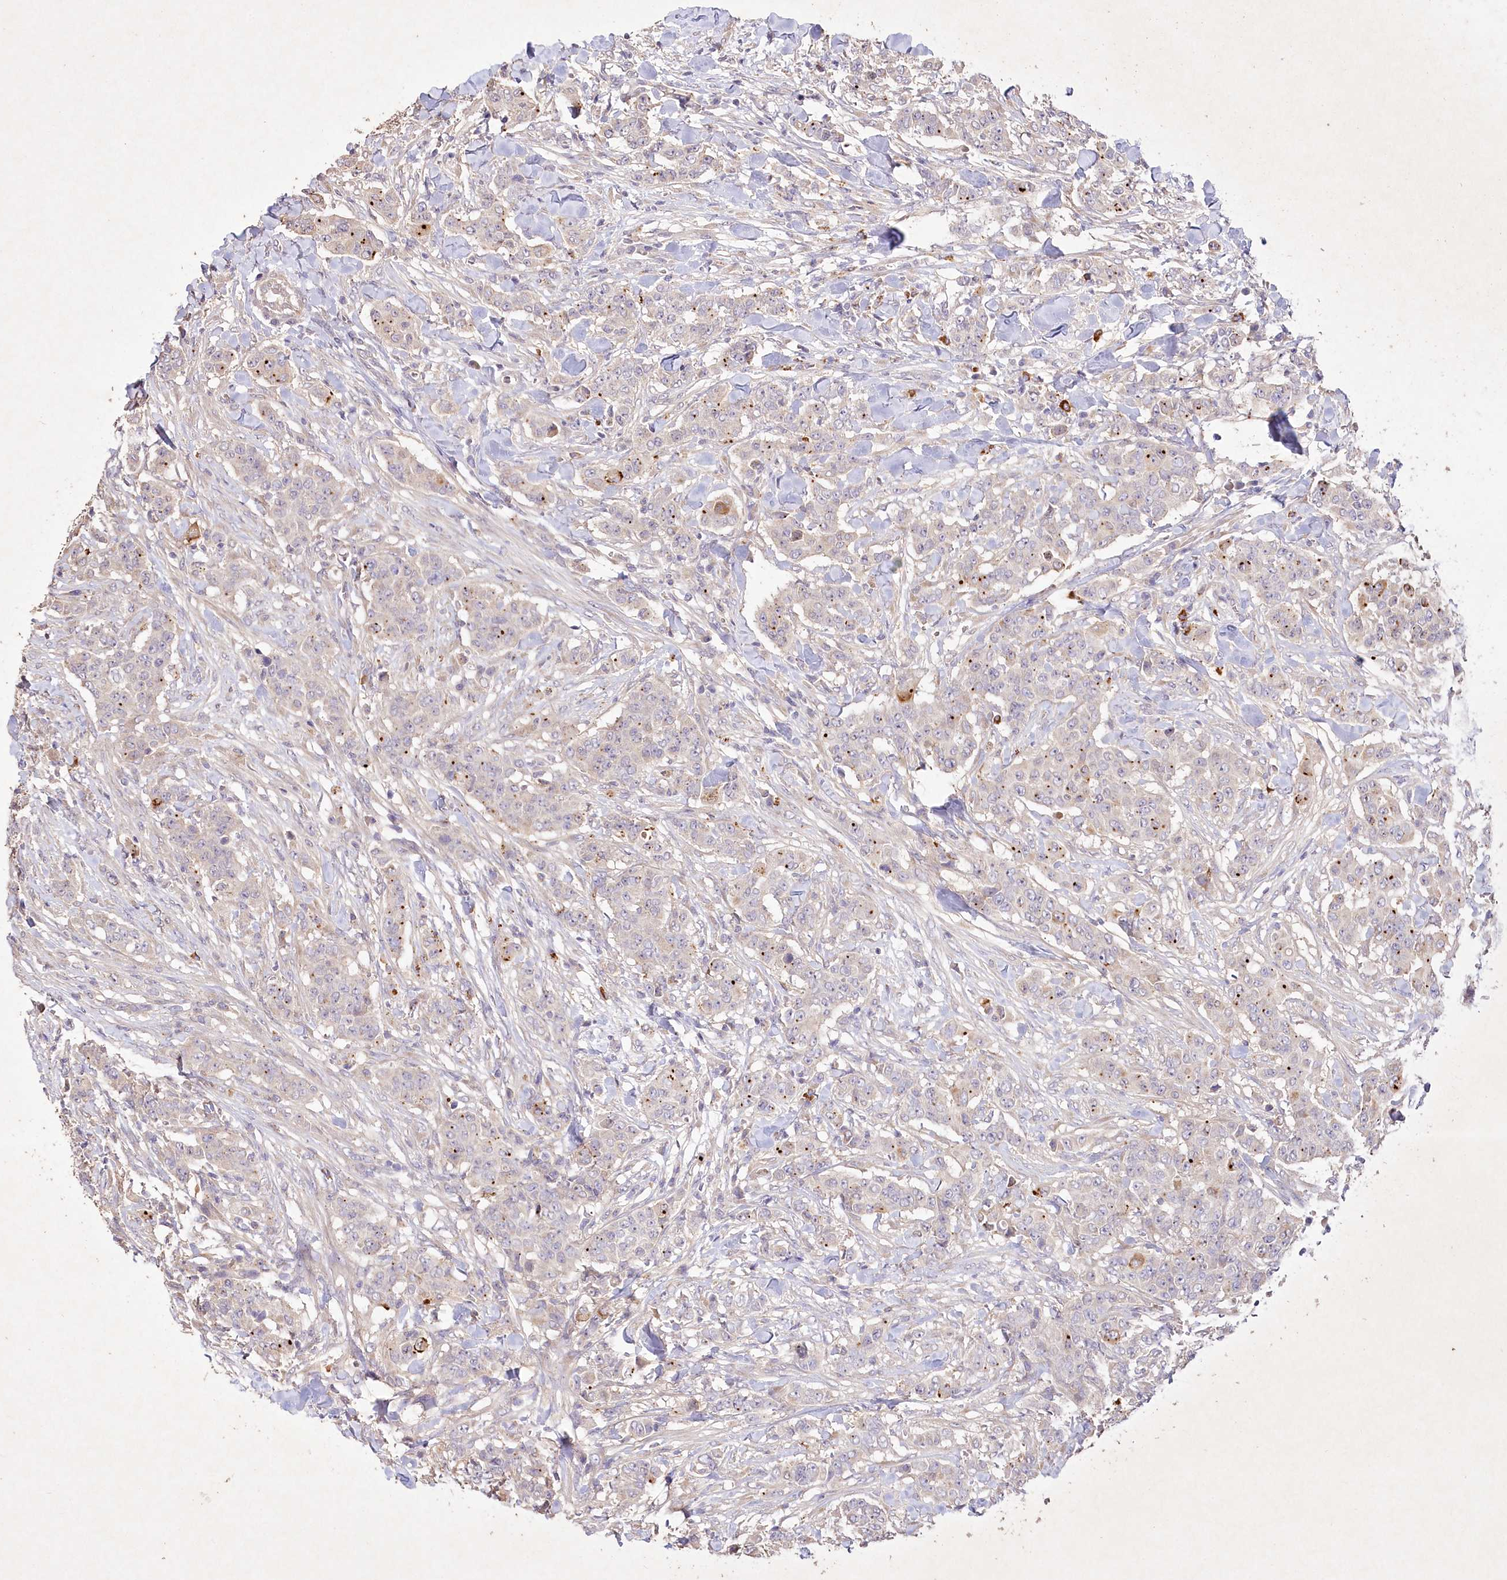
{"staining": {"intensity": "negative", "quantity": "none", "location": "none"}, "tissue": "breast cancer", "cell_type": "Tumor cells", "image_type": "cancer", "snomed": [{"axis": "morphology", "description": "Duct carcinoma"}, {"axis": "topography", "description": "Breast"}], "caption": "IHC histopathology image of human breast infiltrating ductal carcinoma stained for a protein (brown), which displays no positivity in tumor cells. Brightfield microscopy of immunohistochemistry stained with DAB (brown) and hematoxylin (blue), captured at high magnification.", "gene": "IRAK1BP1", "patient": {"sex": "female", "age": 40}}